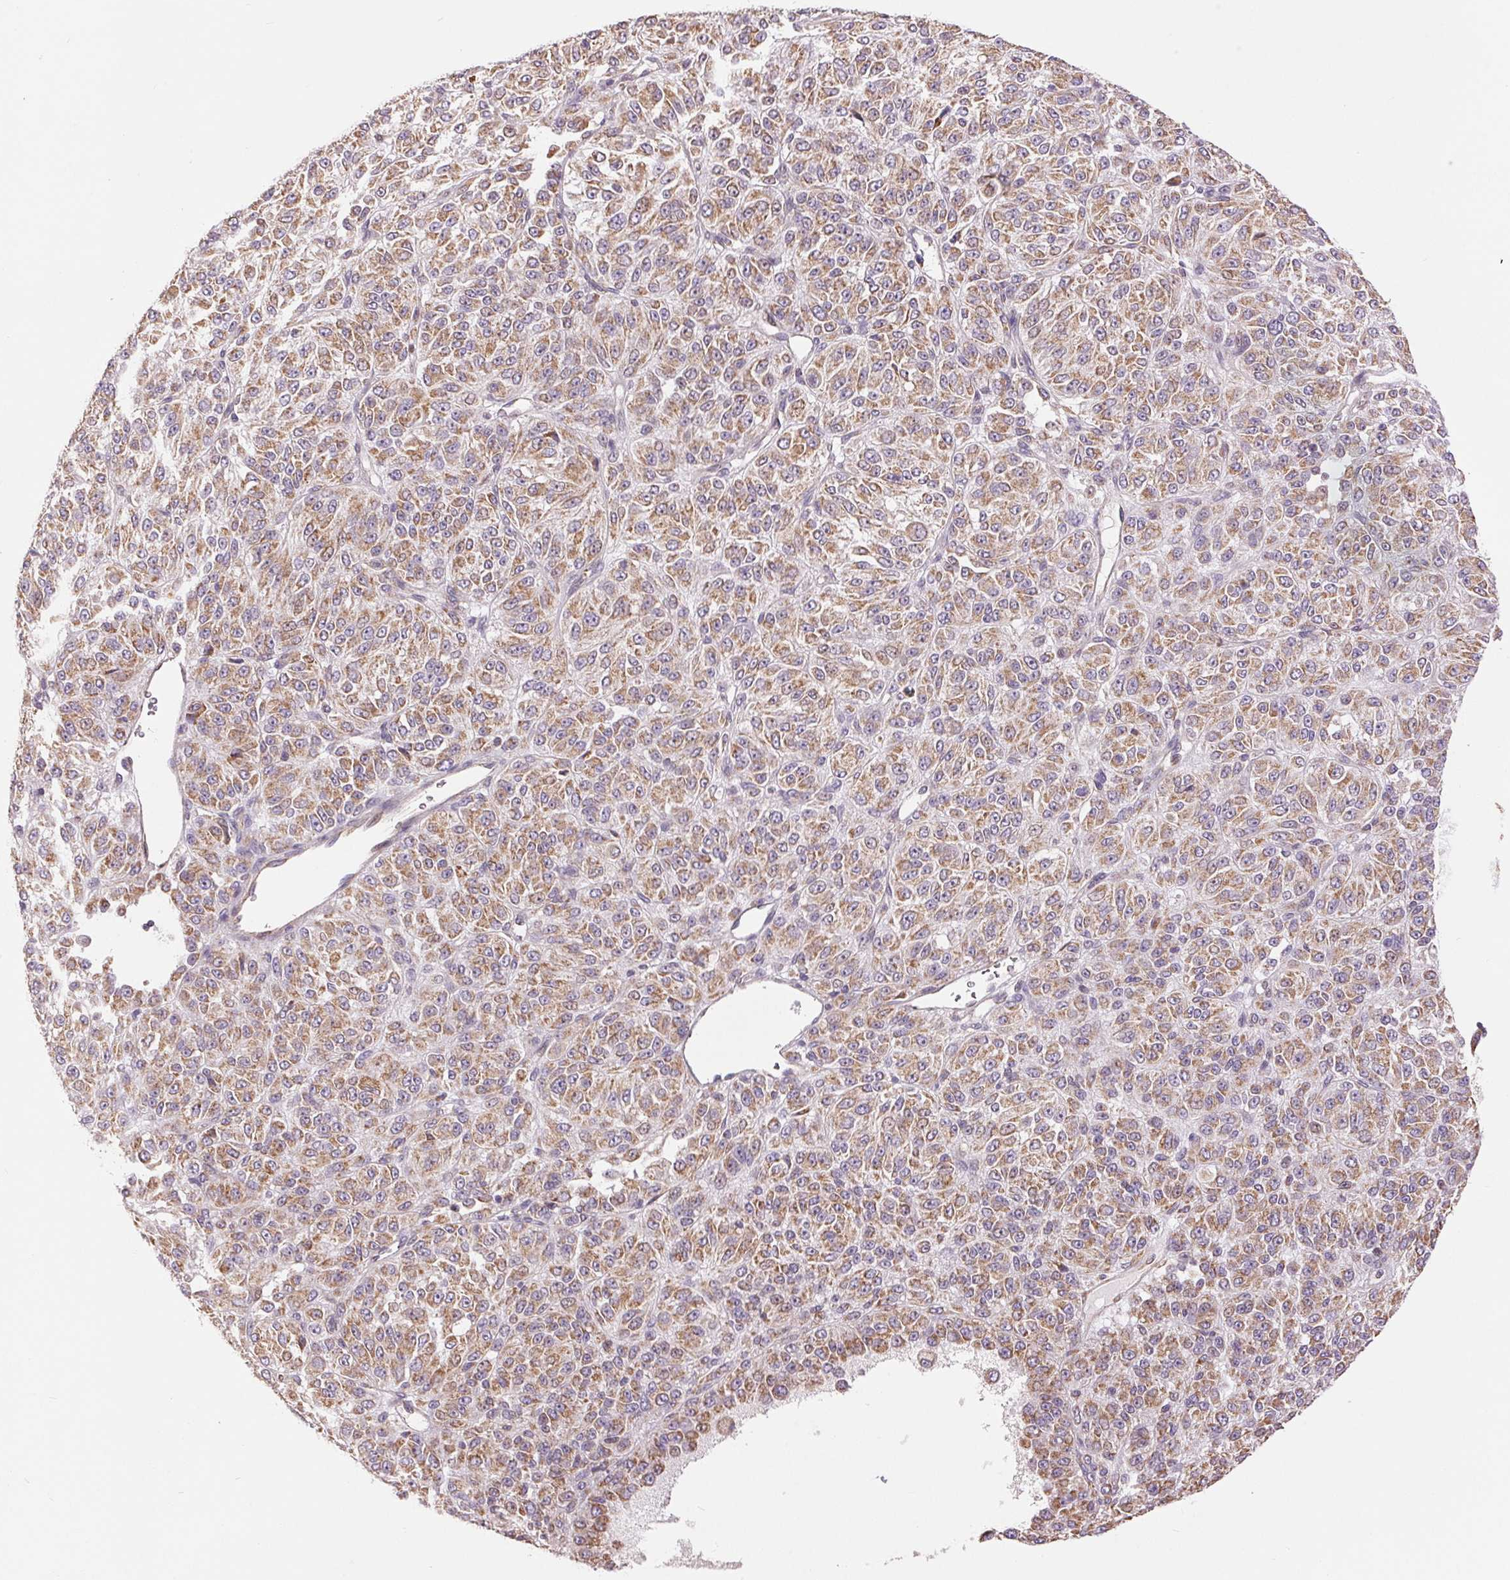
{"staining": {"intensity": "moderate", "quantity": ">75%", "location": "cytoplasmic/membranous"}, "tissue": "melanoma", "cell_type": "Tumor cells", "image_type": "cancer", "snomed": [{"axis": "morphology", "description": "Malignant melanoma, Metastatic site"}, {"axis": "topography", "description": "Brain"}], "caption": "Immunohistochemistry (IHC) image of human melanoma stained for a protein (brown), which displays medium levels of moderate cytoplasmic/membranous staining in about >75% of tumor cells.", "gene": "DGUOK", "patient": {"sex": "female", "age": 56}}